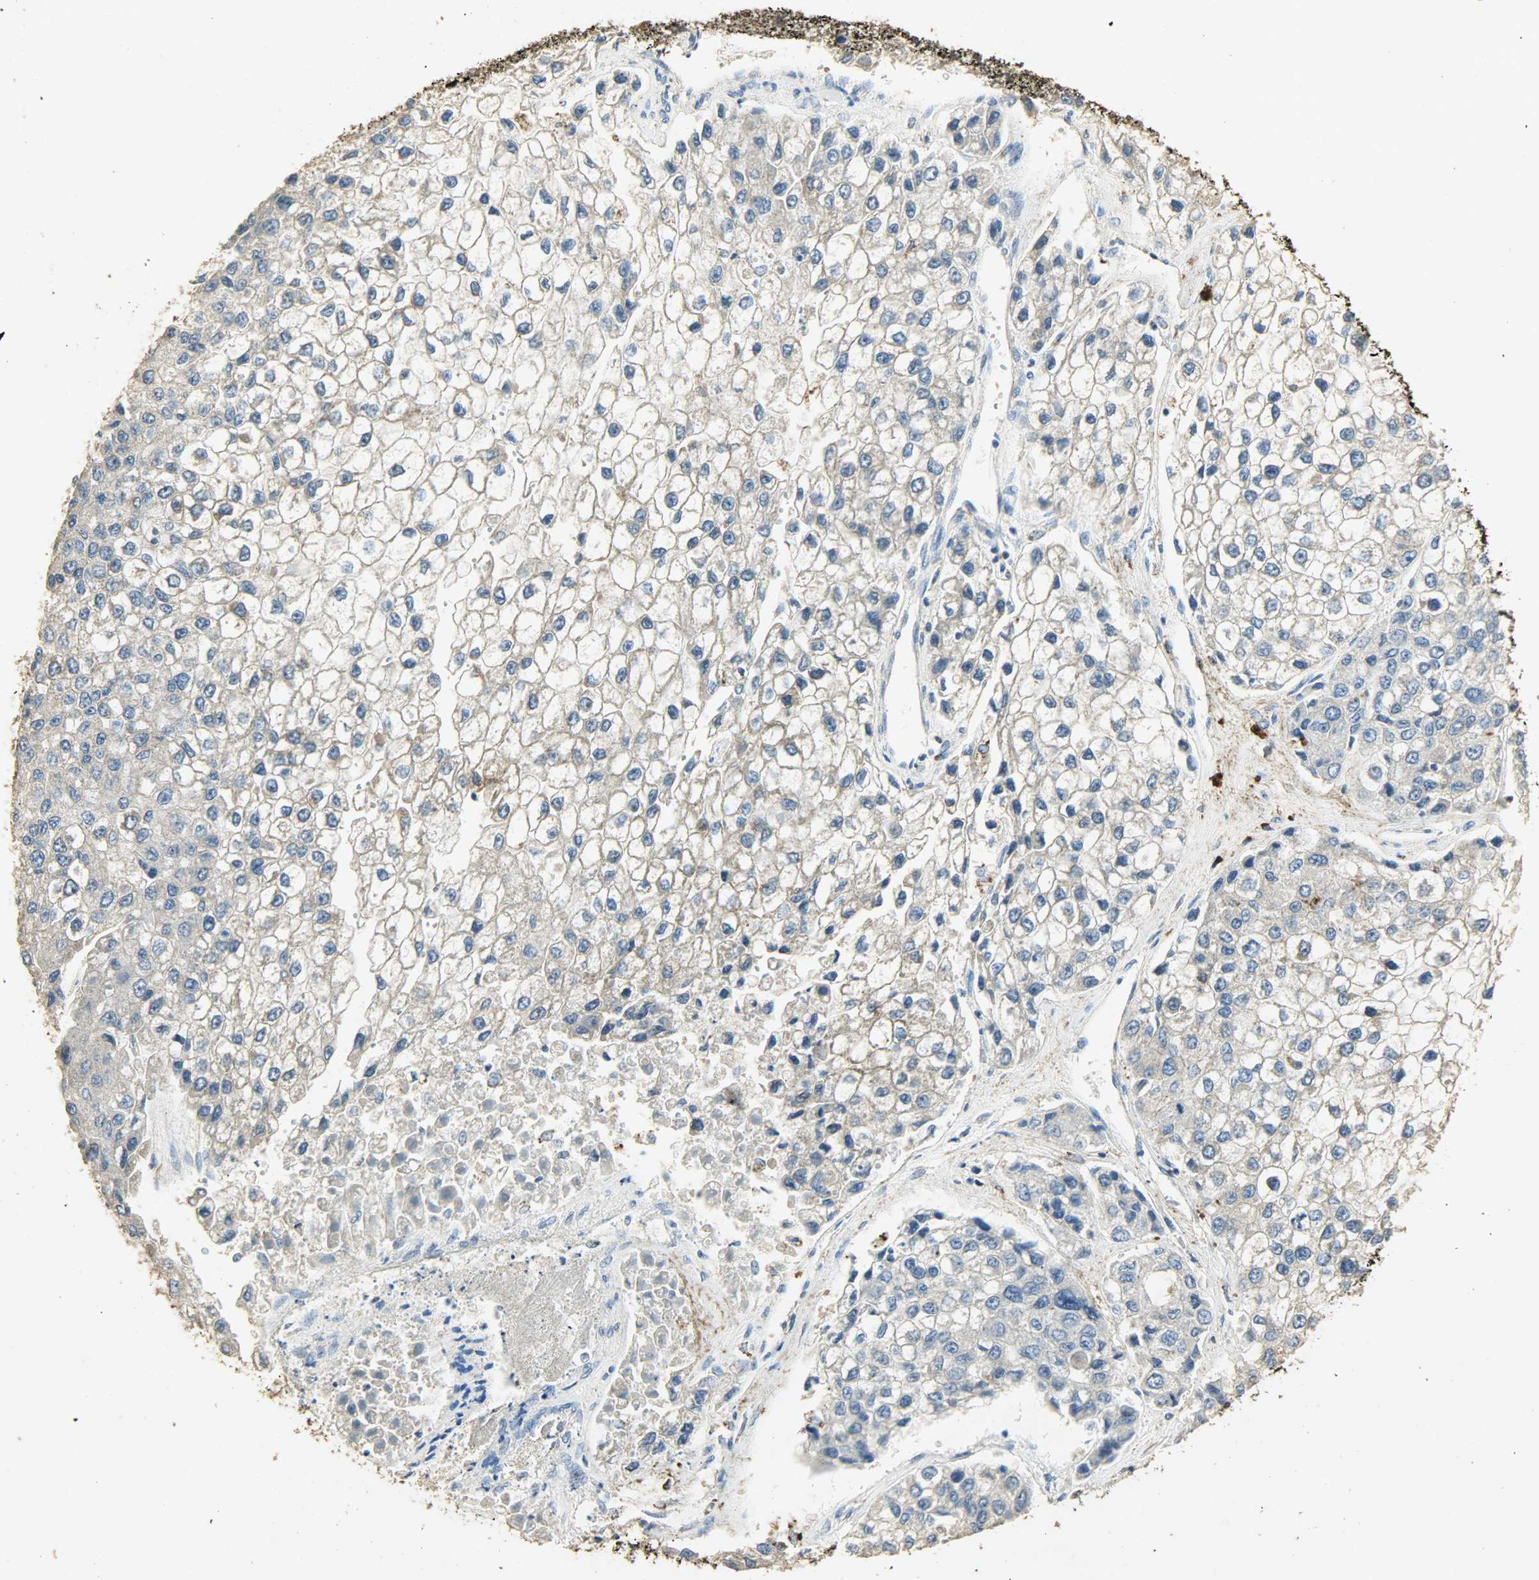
{"staining": {"intensity": "weak", "quantity": "<25%", "location": "cytoplasmic/membranous"}, "tissue": "liver cancer", "cell_type": "Tumor cells", "image_type": "cancer", "snomed": [{"axis": "morphology", "description": "Carcinoma, Hepatocellular, NOS"}, {"axis": "topography", "description": "Liver"}], "caption": "Tumor cells show no significant expression in hepatocellular carcinoma (liver).", "gene": "ASB9", "patient": {"sex": "female", "age": 66}}